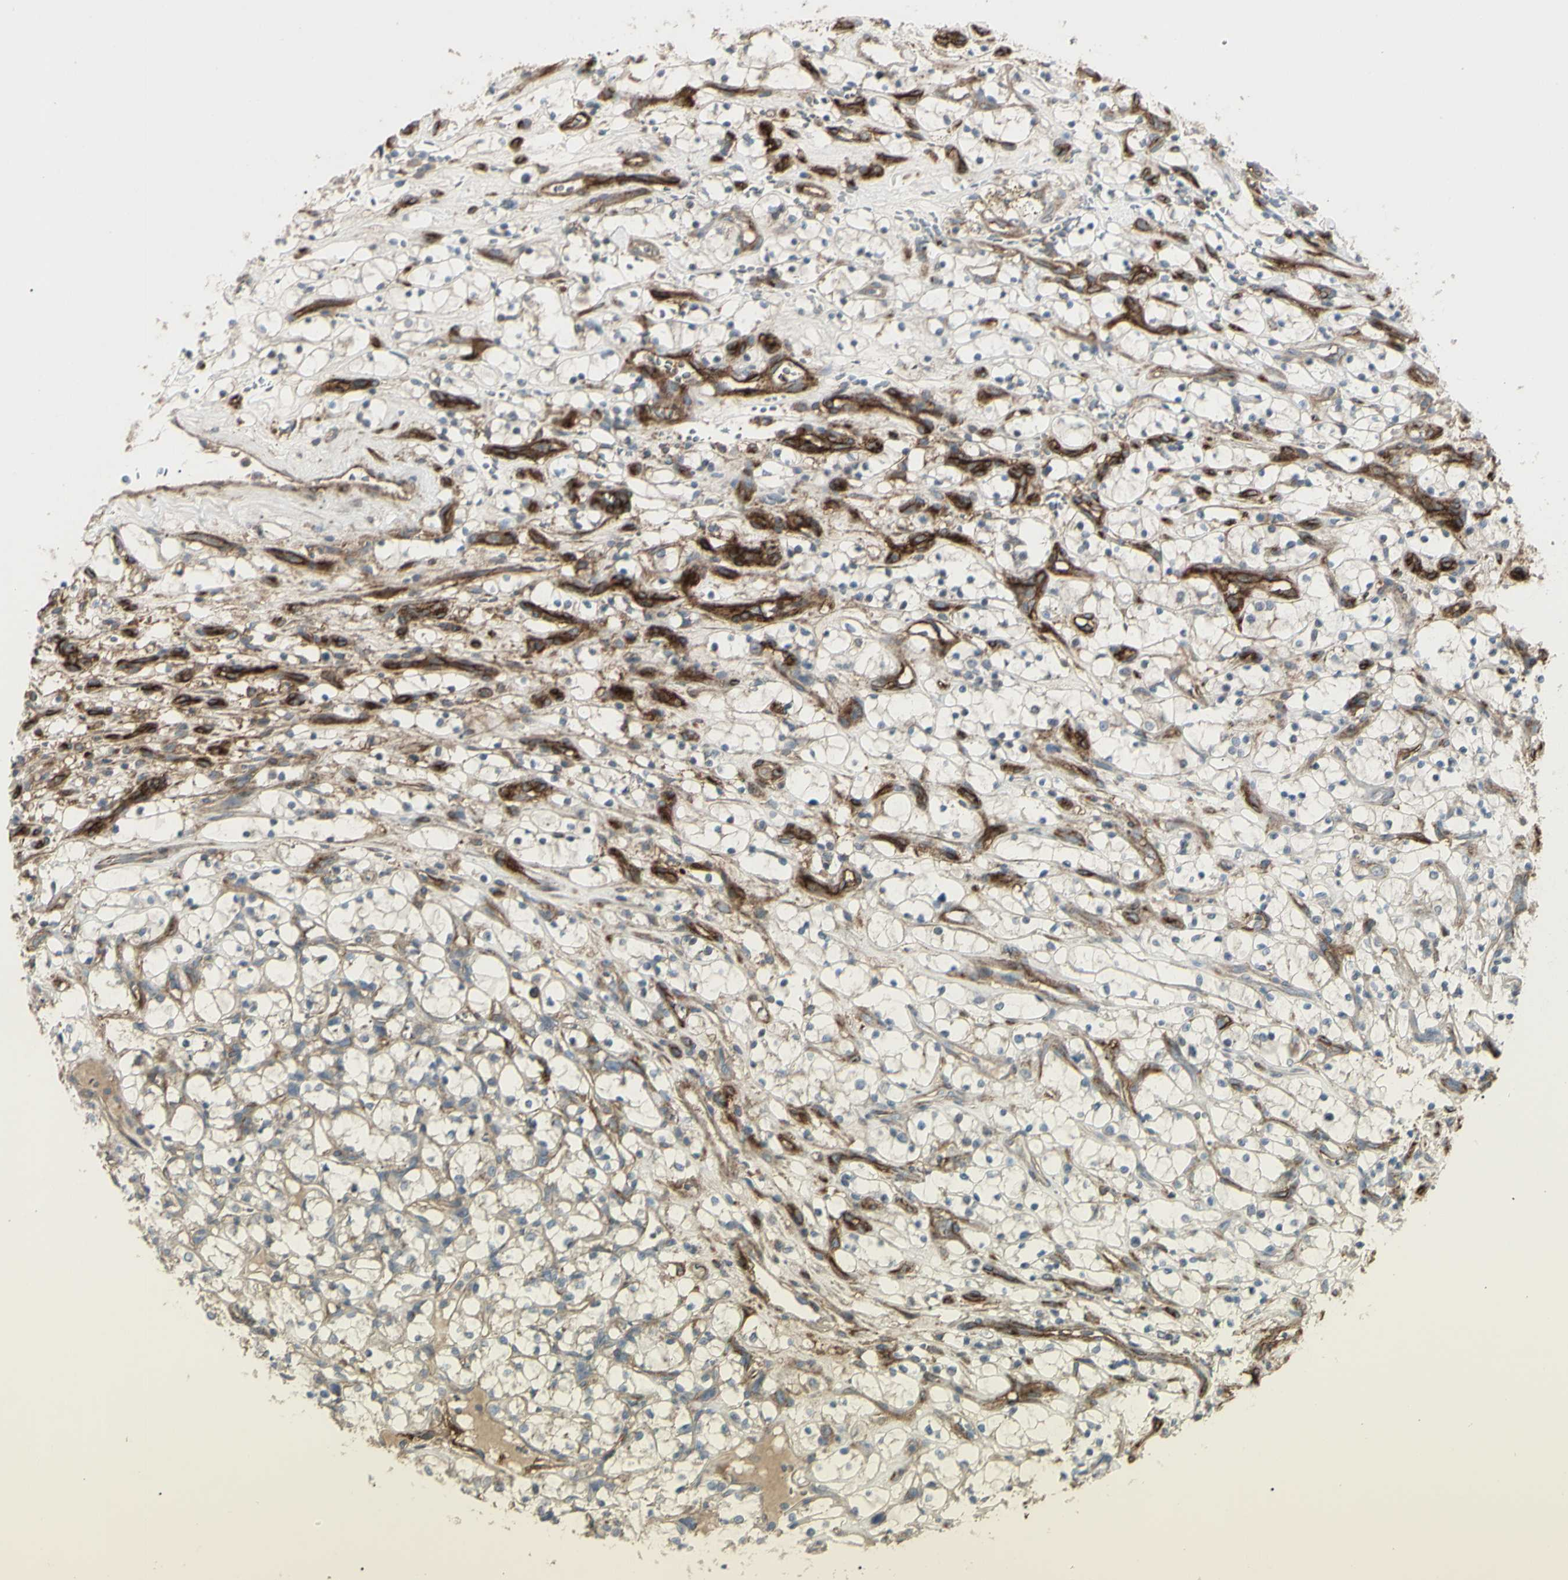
{"staining": {"intensity": "weak", "quantity": "<25%", "location": "cytoplasmic/membranous"}, "tissue": "renal cancer", "cell_type": "Tumor cells", "image_type": "cancer", "snomed": [{"axis": "morphology", "description": "Adenocarcinoma, NOS"}, {"axis": "topography", "description": "Kidney"}], "caption": "DAB immunohistochemical staining of renal cancer (adenocarcinoma) reveals no significant positivity in tumor cells.", "gene": "CD276", "patient": {"sex": "female", "age": 69}}